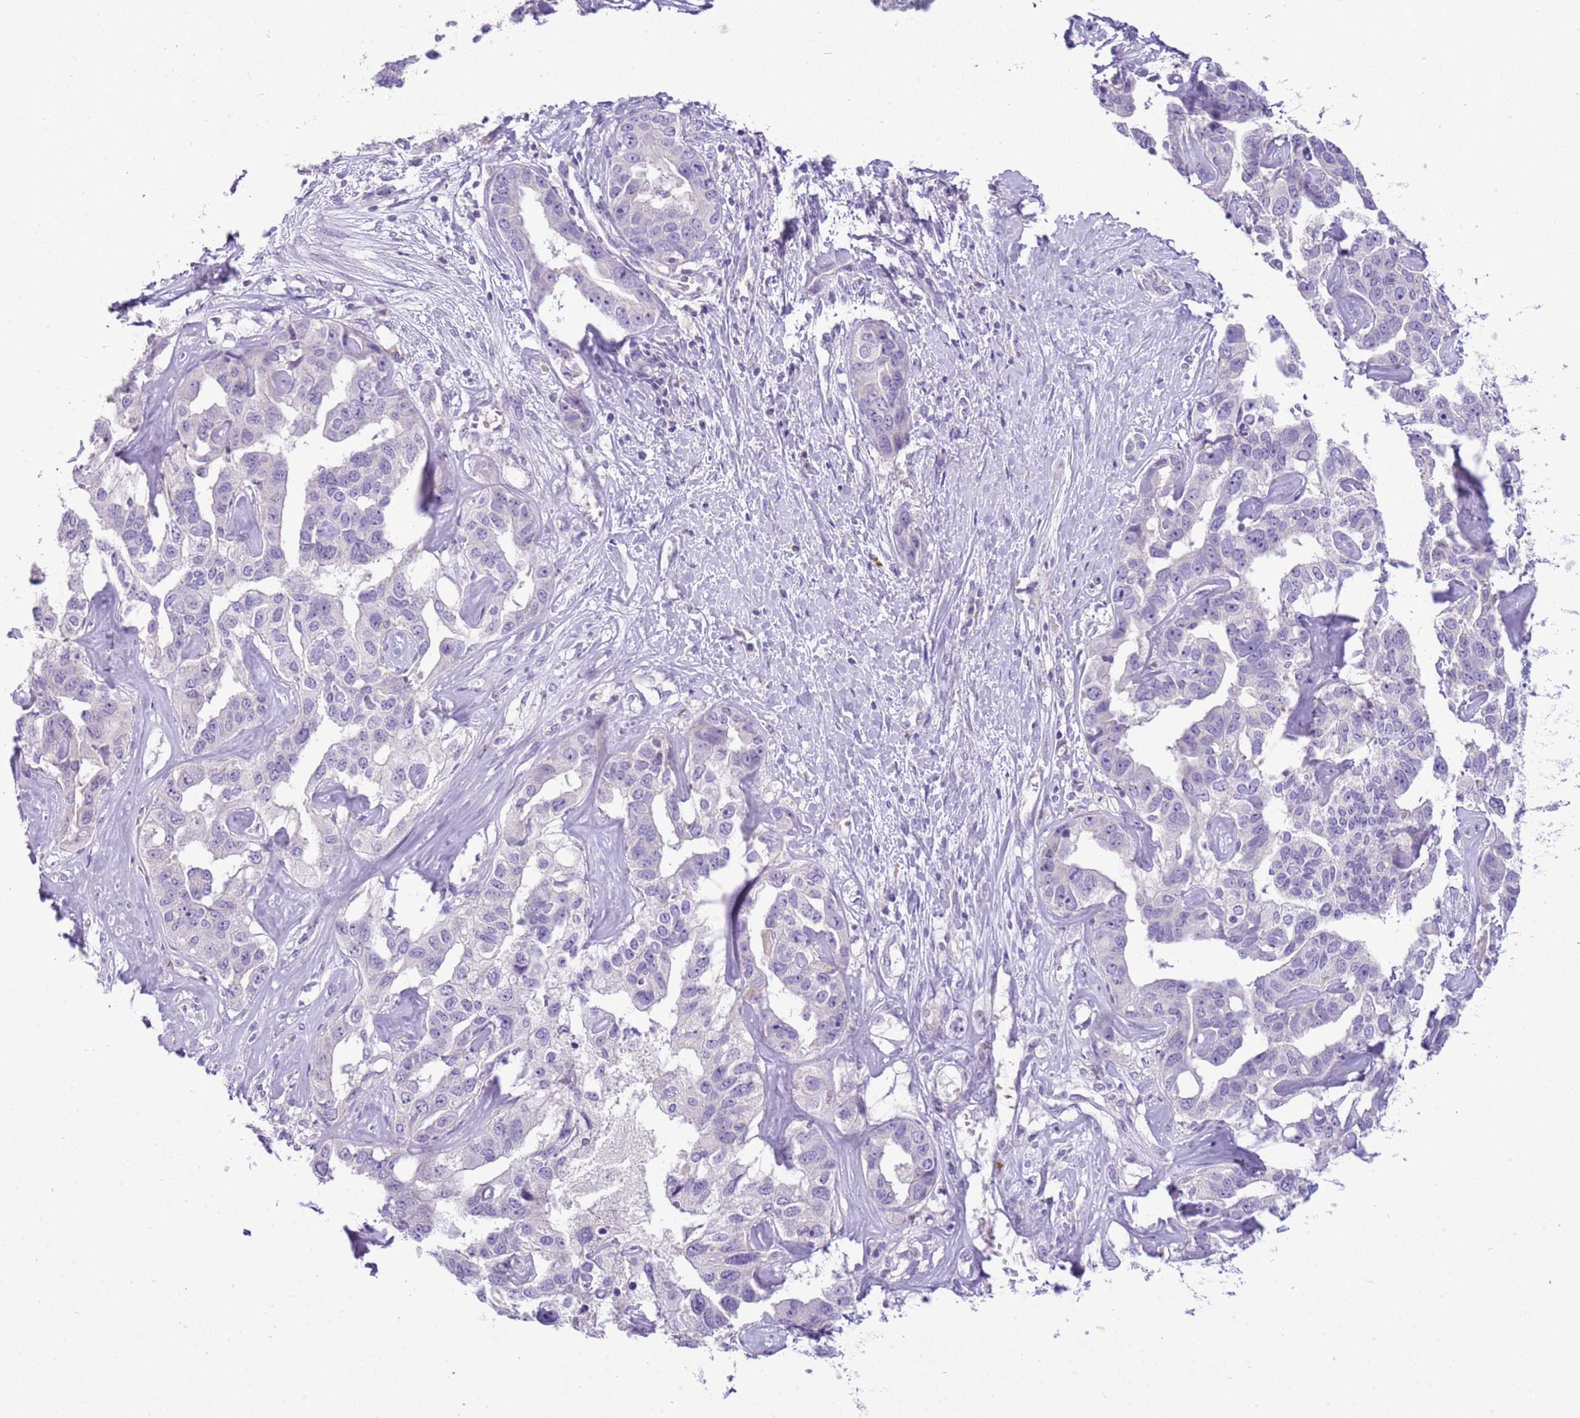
{"staining": {"intensity": "negative", "quantity": "none", "location": "none"}, "tissue": "liver cancer", "cell_type": "Tumor cells", "image_type": "cancer", "snomed": [{"axis": "morphology", "description": "Cholangiocarcinoma"}, {"axis": "topography", "description": "Liver"}], "caption": "Immunohistochemistry (IHC) histopathology image of liver cholangiocarcinoma stained for a protein (brown), which exhibits no positivity in tumor cells.", "gene": "SCAMP5", "patient": {"sex": "male", "age": 59}}